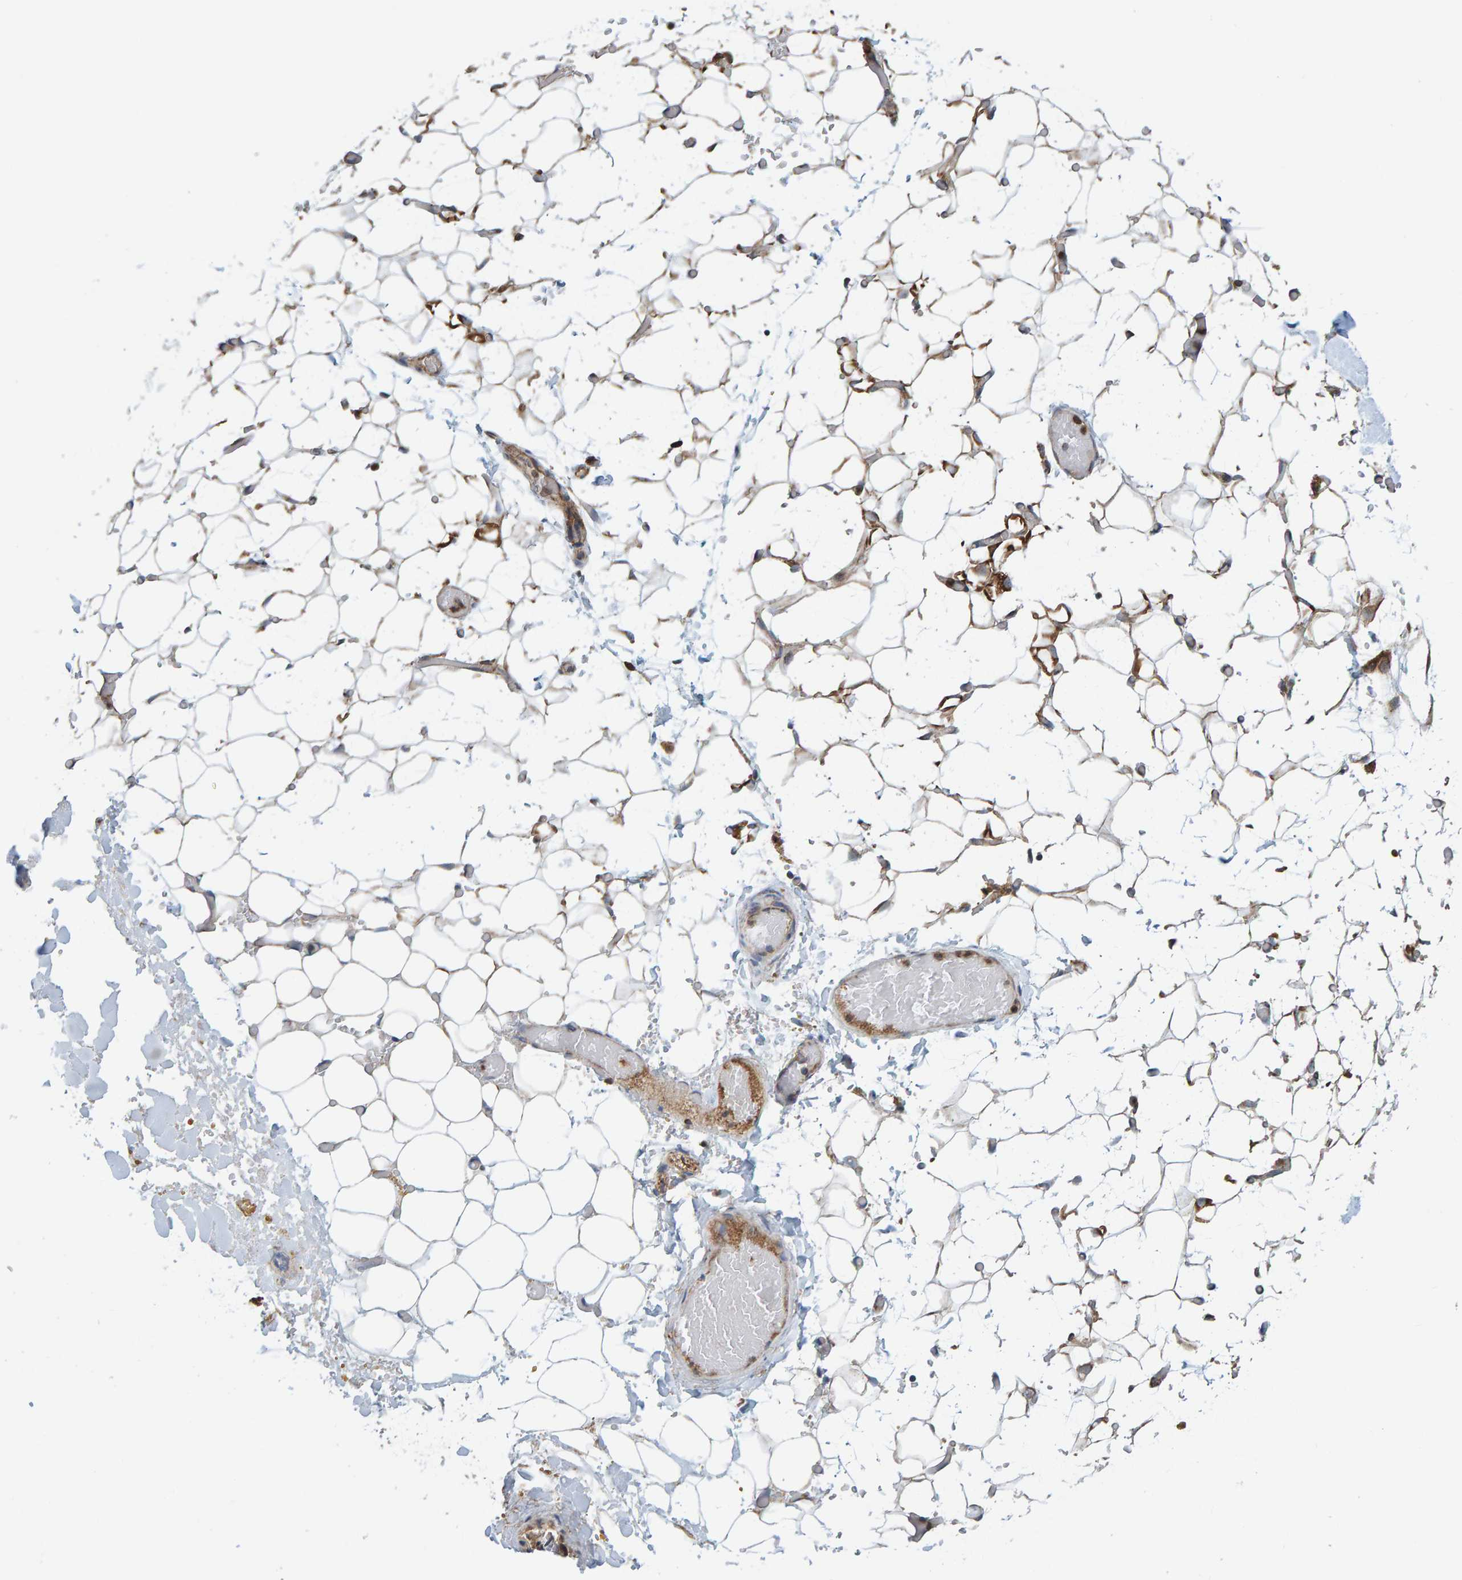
{"staining": {"intensity": "moderate", "quantity": "25%-75%", "location": "cytoplasmic/membranous"}, "tissue": "adipose tissue", "cell_type": "Adipocytes", "image_type": "normal", "snomed": [{"axis": "morphology", "description": "Normal tissue, NOS"}, {"axis": "topography", "description": "Kidney"}, {"axis": "topography", "description": "Peripheral nerve tissue"}], "caption": "The histopathology image demonstrates immunohistochemical staining of unremarkable adipose tissue. There is moderate cytoplasmic/membranous staining is identified in about 25%-75% of adipocytes. (Stains: DAB in brown, nuclei in blue, Microscopy: brightfield microscopy at high magnification).", "gene": "MRPL45", "patient": {"sex": "male", "age": 7}}